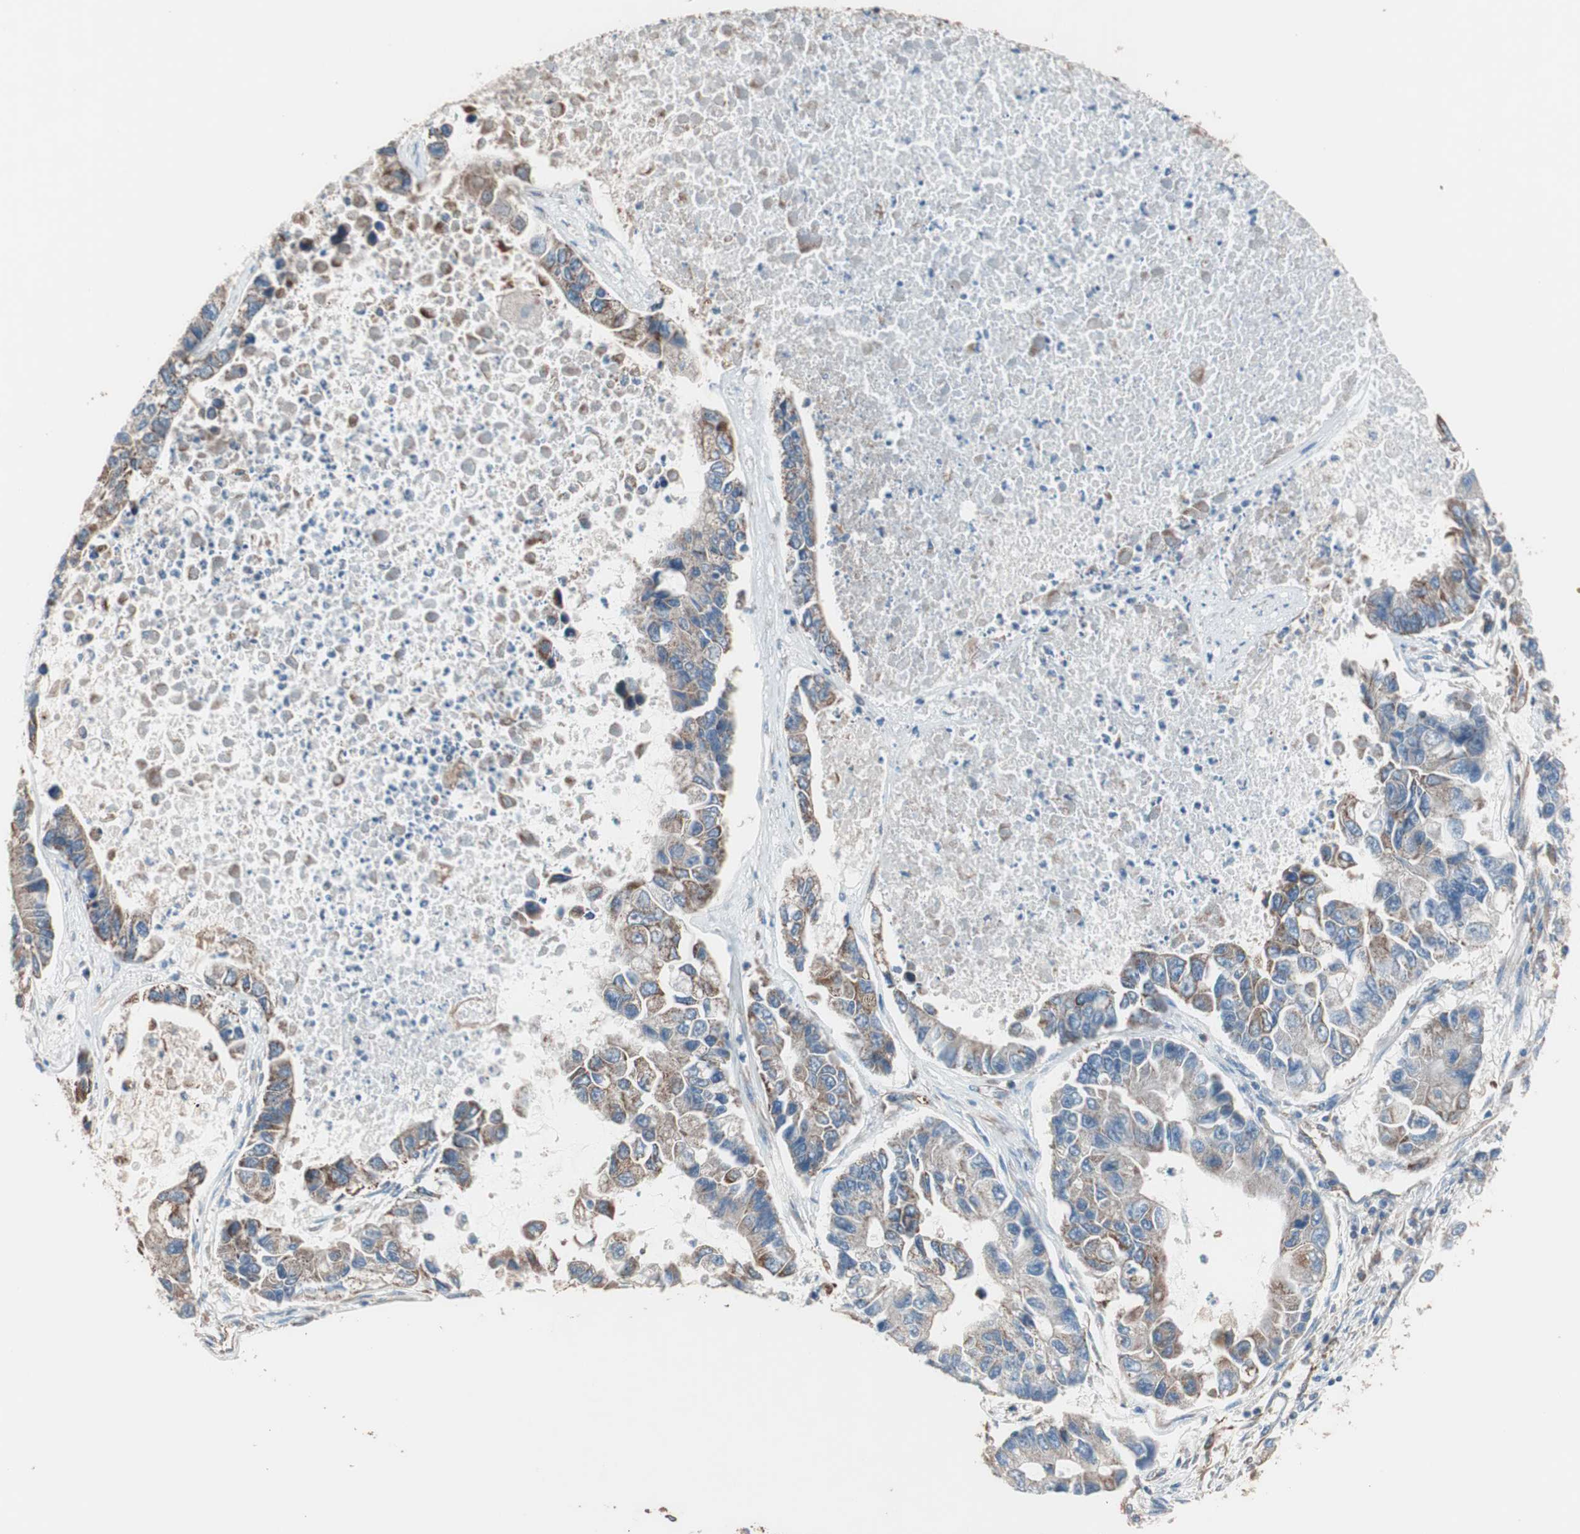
{"staining": {"intensity": "moderate", "quantity": ">75%", "location": "cytoplasmic/membranous"}, "tissue": "lung cancer", "cell_type": "Tumor cells", "image_type": "cancer", "snomed": [{"axis": "morphology", "description": "Adenocarcinoma, NOS"}, {"axis": "topography", "description": "Lung"}], "caption": "A medium amount of moderate cytoplasmic/membranous expression is seen in about >75% of tumor cells in lung adenocarcinoma tissue.", "gene": "GPSM2", "patient": {"sex": "female", "age": 51}}